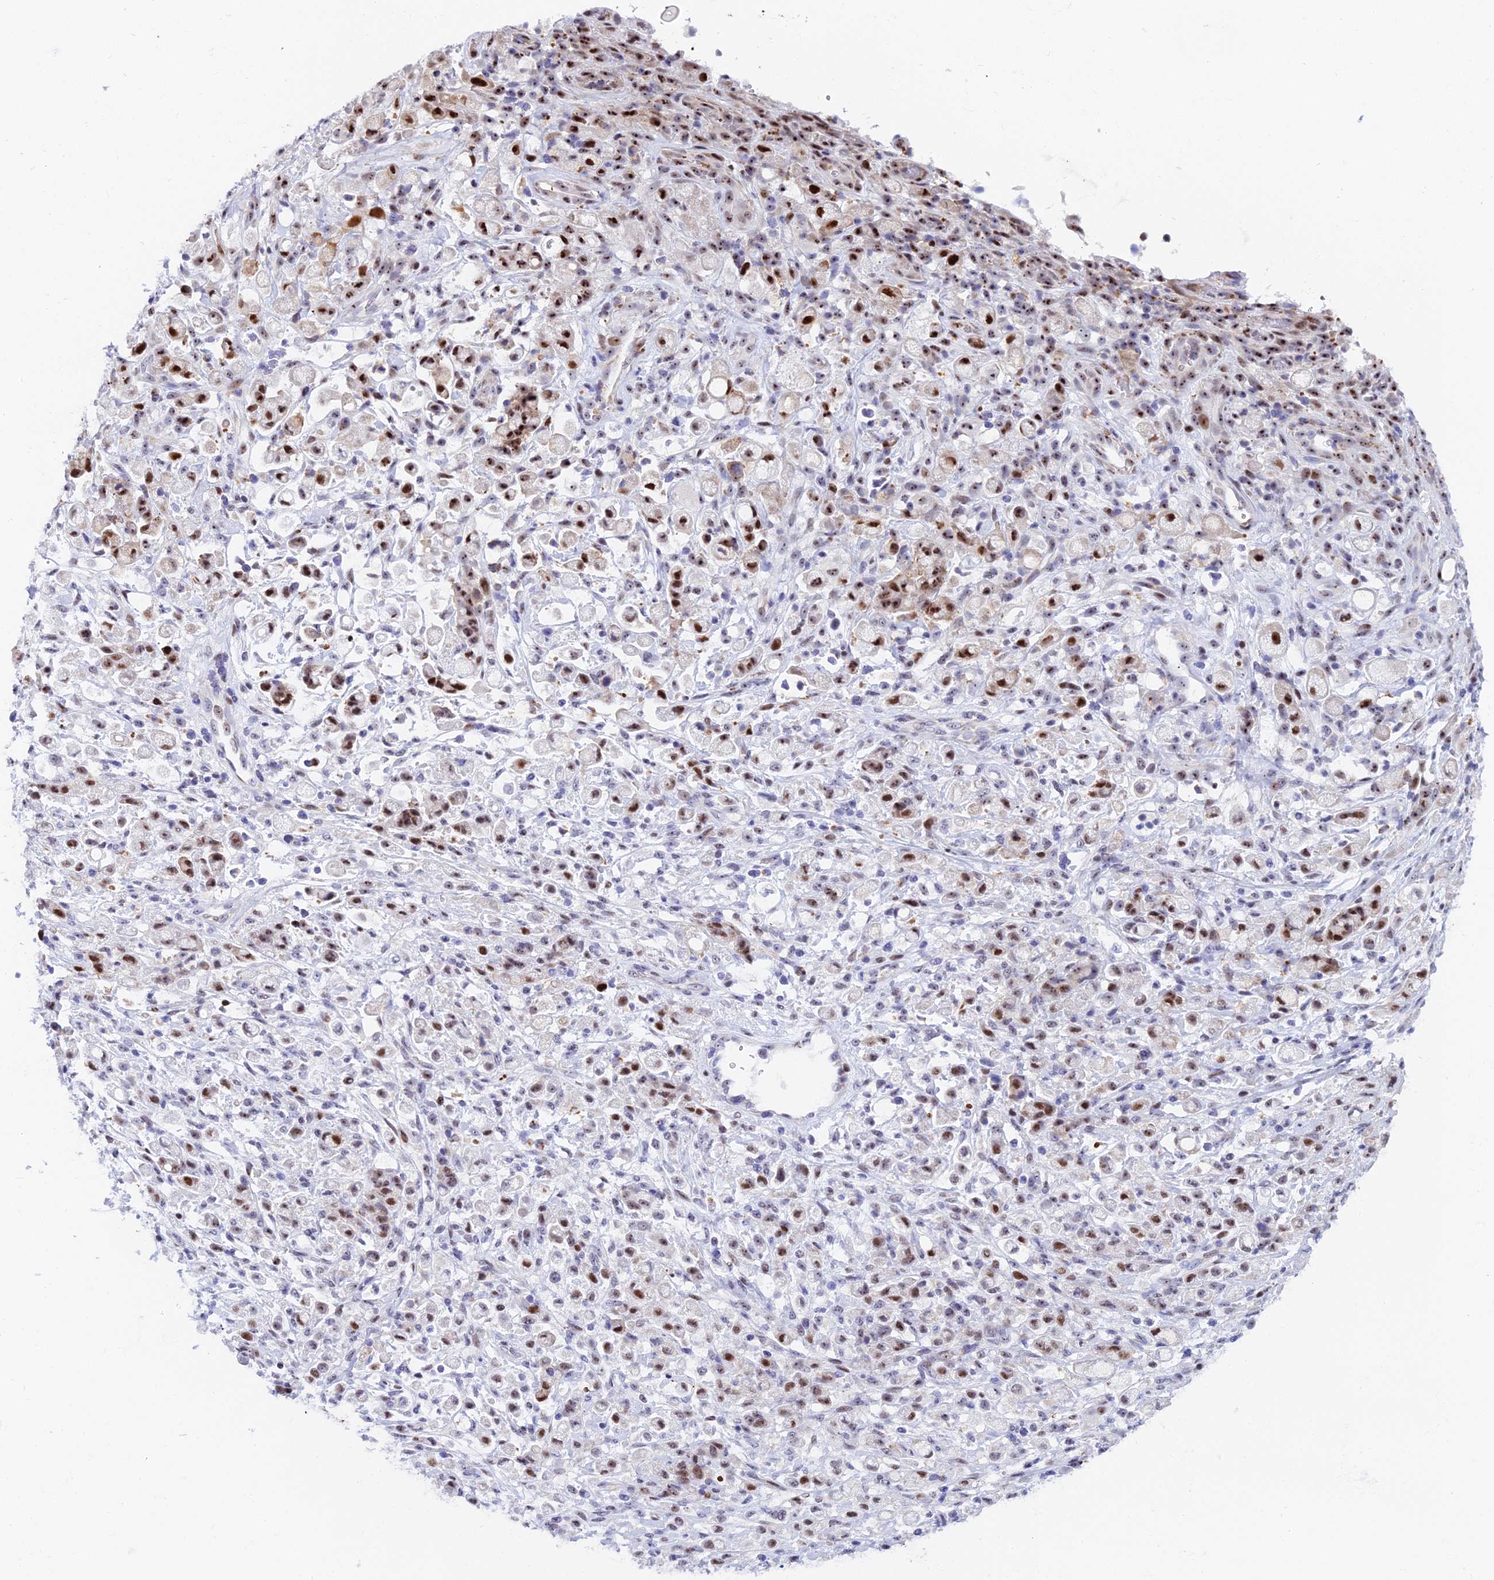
{"staining": {"intensity": "moderate", "quantity": "25%-75%", "location": "nuclear"}, "tissue": "stomach cancer", "cell_type": "Tumor cells", "image_type": "cancer", "snomed": [{"axis": "morphology", "description": "Adenocarcinoma, NOS"}, {"axis": "topography", "description": "Stomach"}], "caption": "Immunohistochemical staining of stomach adenocarcinoma exhibits moderate nuclear protein staining in approximately 25%-75% of tumor cells. (DAB IHC with brightfield microscopy, high magnification).", "gene": "TIFA", "patient": {"sex": "female", "age": 60}}